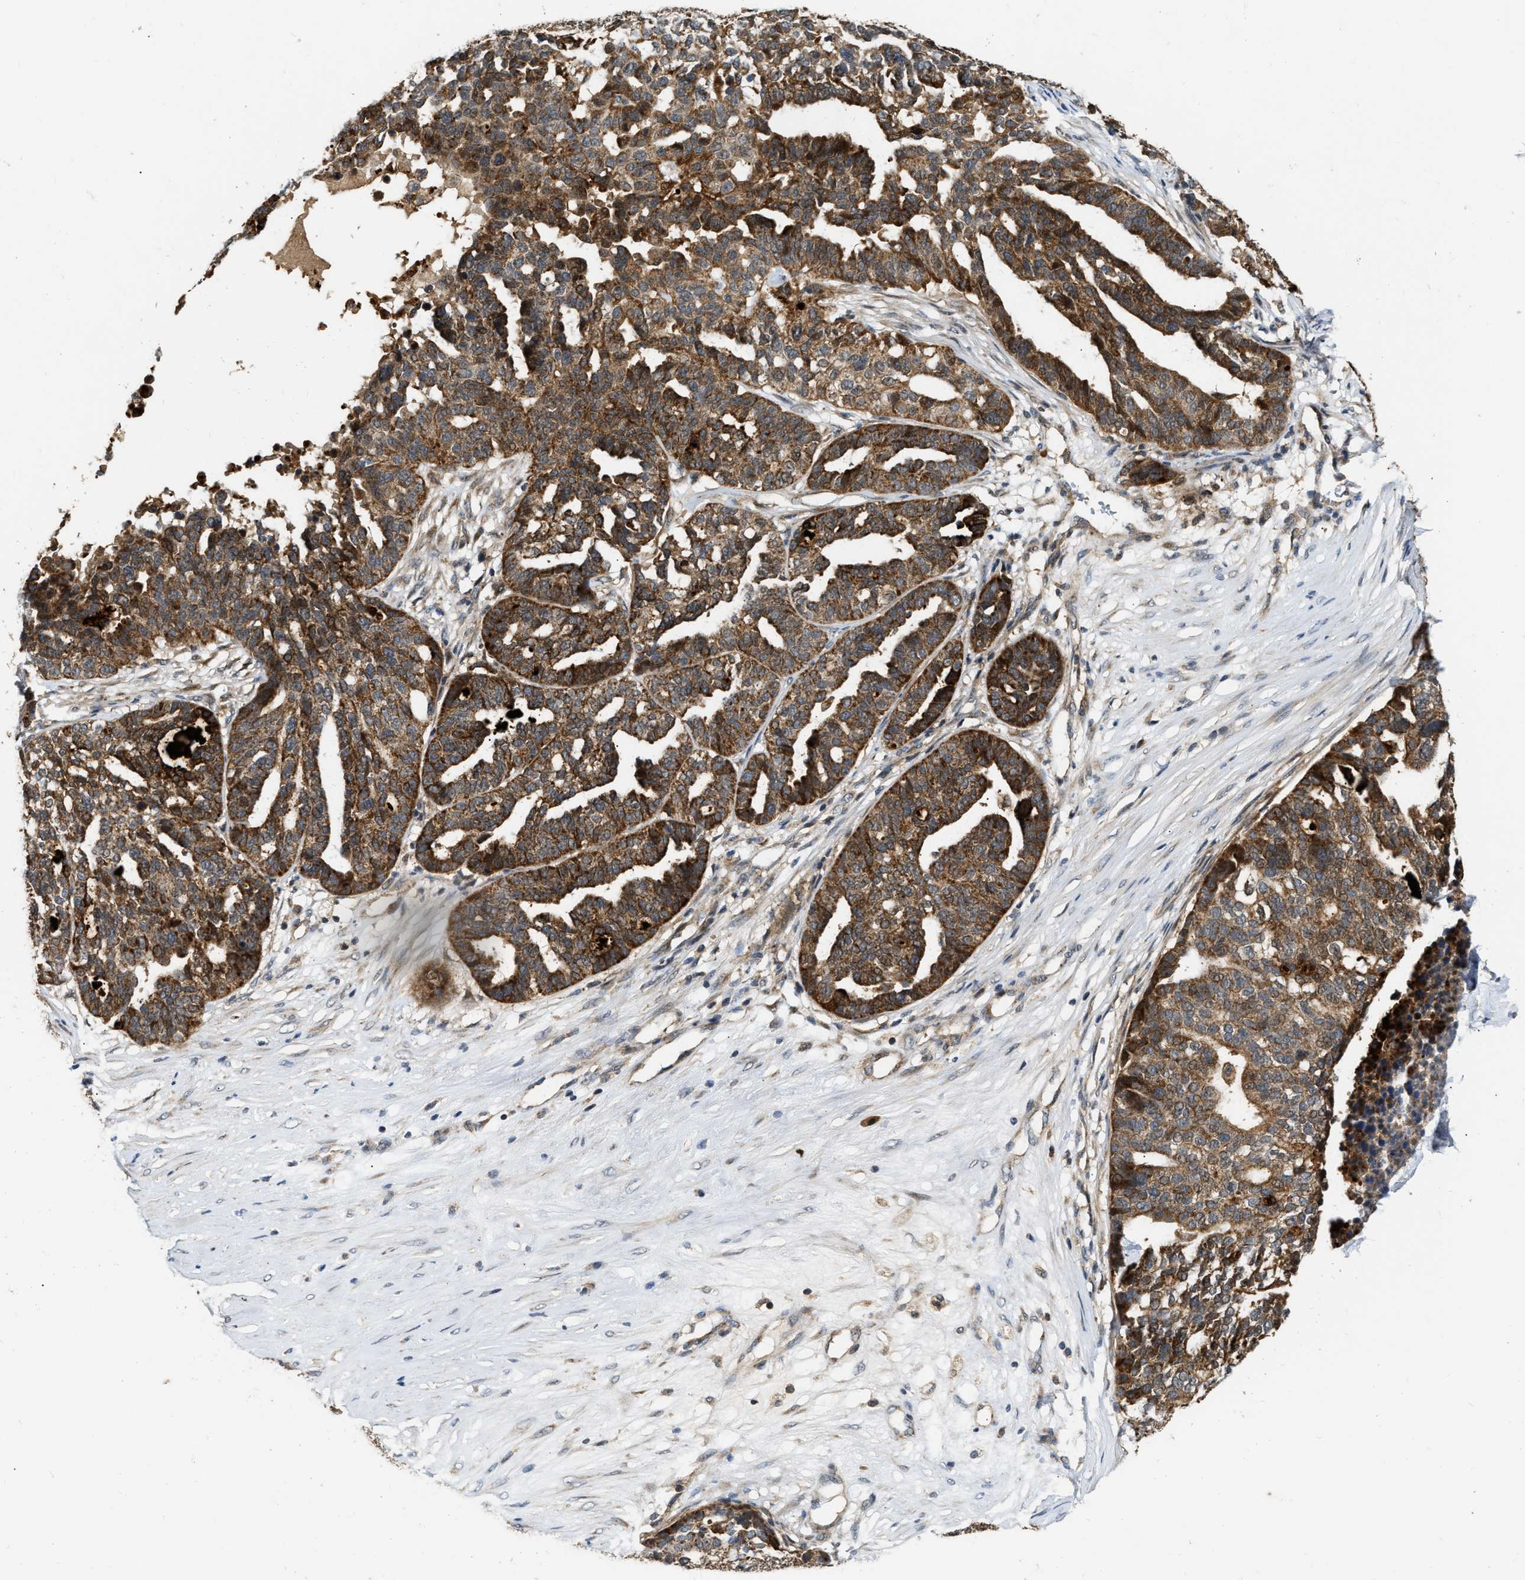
{"staining": {"intensity": "moderate", "quantity": ">75%", "location": "cytoplasmic/membranous"}, "tissue": "ovarian cancer", "cell_type": "Tumor cells", "image_type": "cancer", "snomed": [{"axis": "morphology", "description": "Cystadenocarcinoma, serous, NOS"}, {"axis": "topography", "description": "Ovary"}], "caption": "Ovarian cancer stained with immunohistochemistry (IHC) reveals moderate cytoplasmic/membranous positivity in approximately >75% of tumor cells. The staining is performed using DAB brown chromogen to label protein expression. The nuclei are counter-stained blue using hematoxylin.", "gene": "EXTL2", "patient": {"sex": "female", "age": 59}}